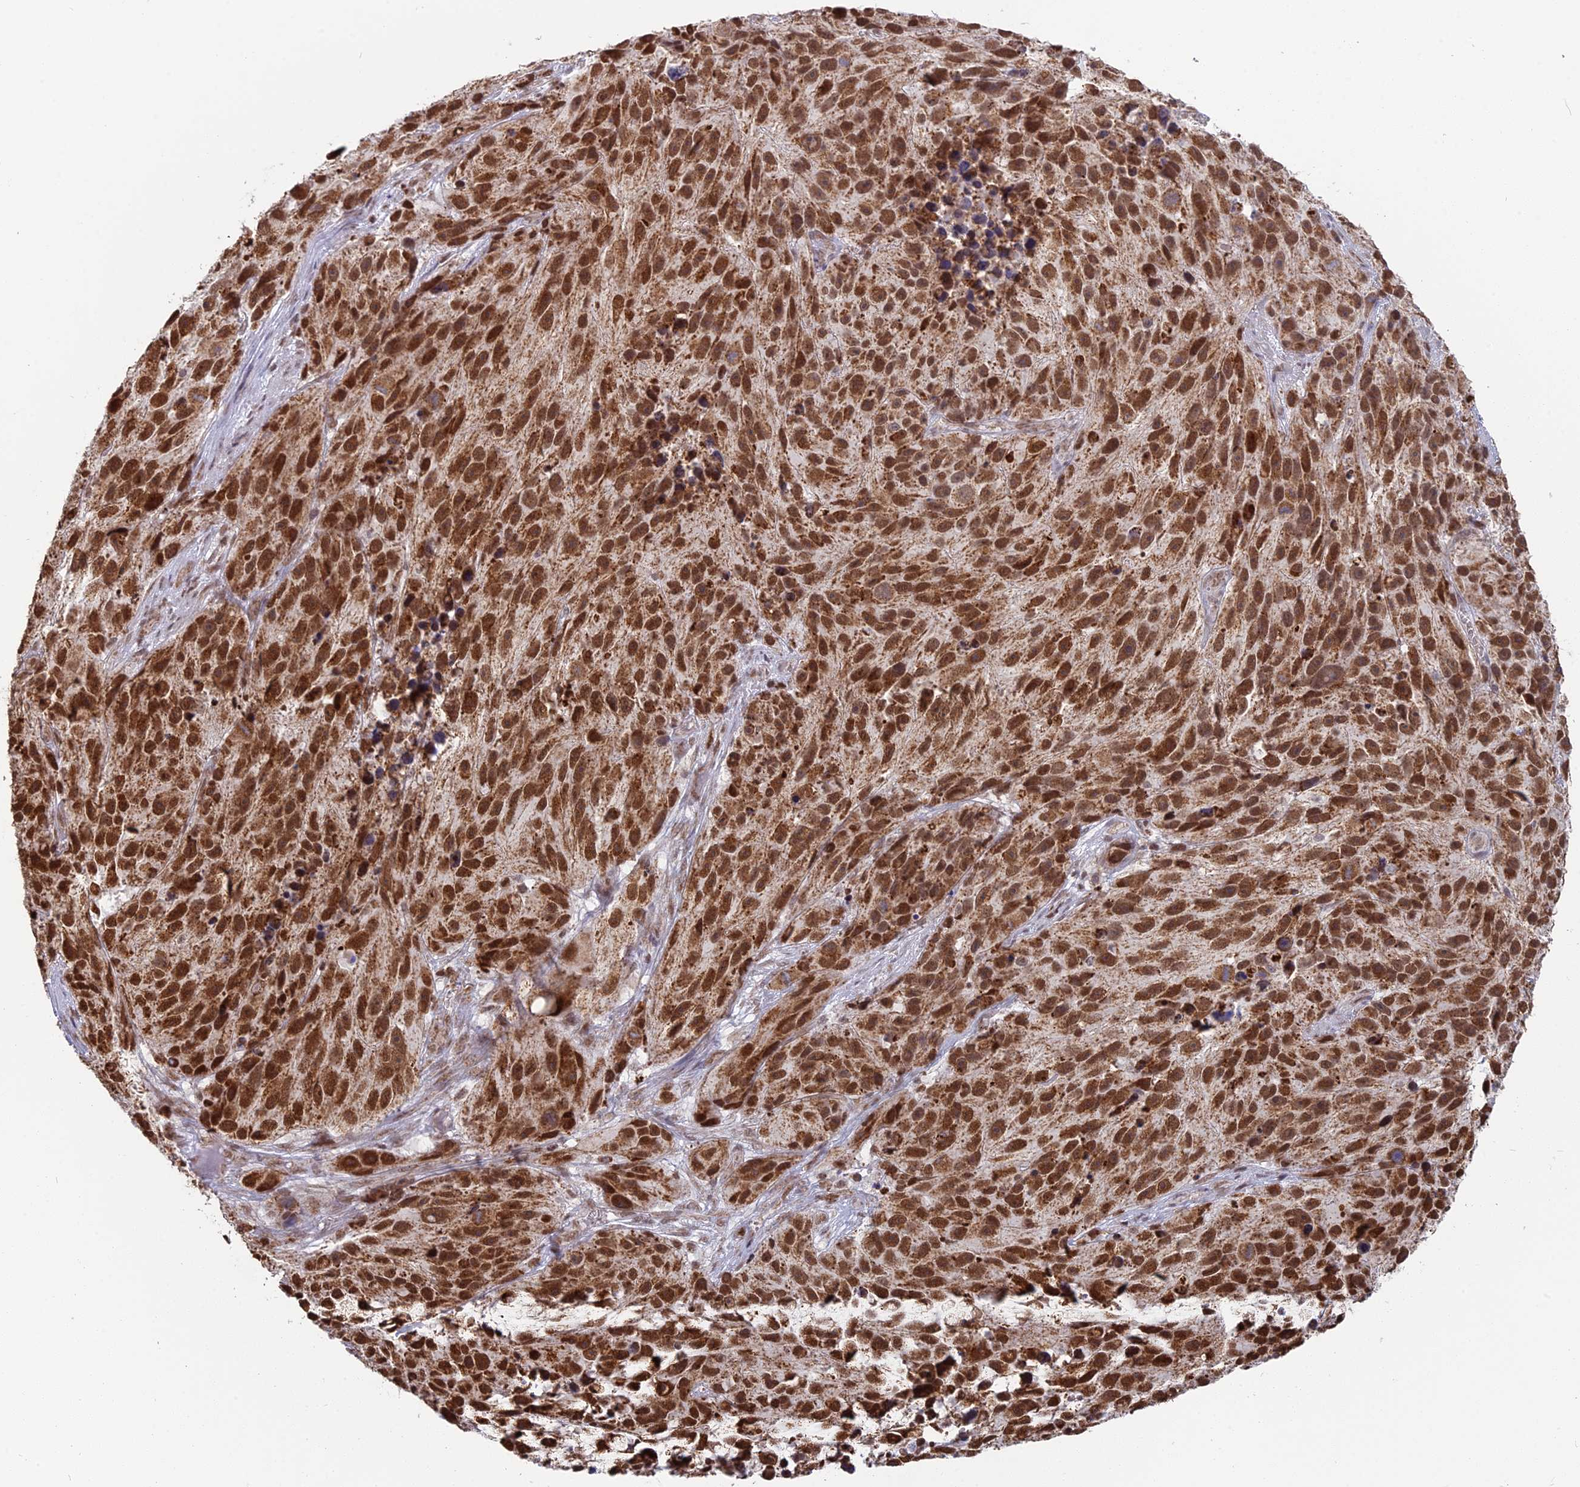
{"staining": {"intensity": "strong", "quantity": ">75%", "location": "nuclear"}, "tissue": "melanoma", "cell_type": "Tumor cells", "image_type": "cancer", "snomed": [{"axis": "morphology", "description": "Malignant melanoma, NOS"}, {"axis": "topography", "description": "Skin"}], "caption": "The immunohistochemical stain labels strong nuclear expression in tumor cells of malignant melanoma tissue.", "gene": "ARHGAP40", "patient": {"sex": "male", "age": 84}}